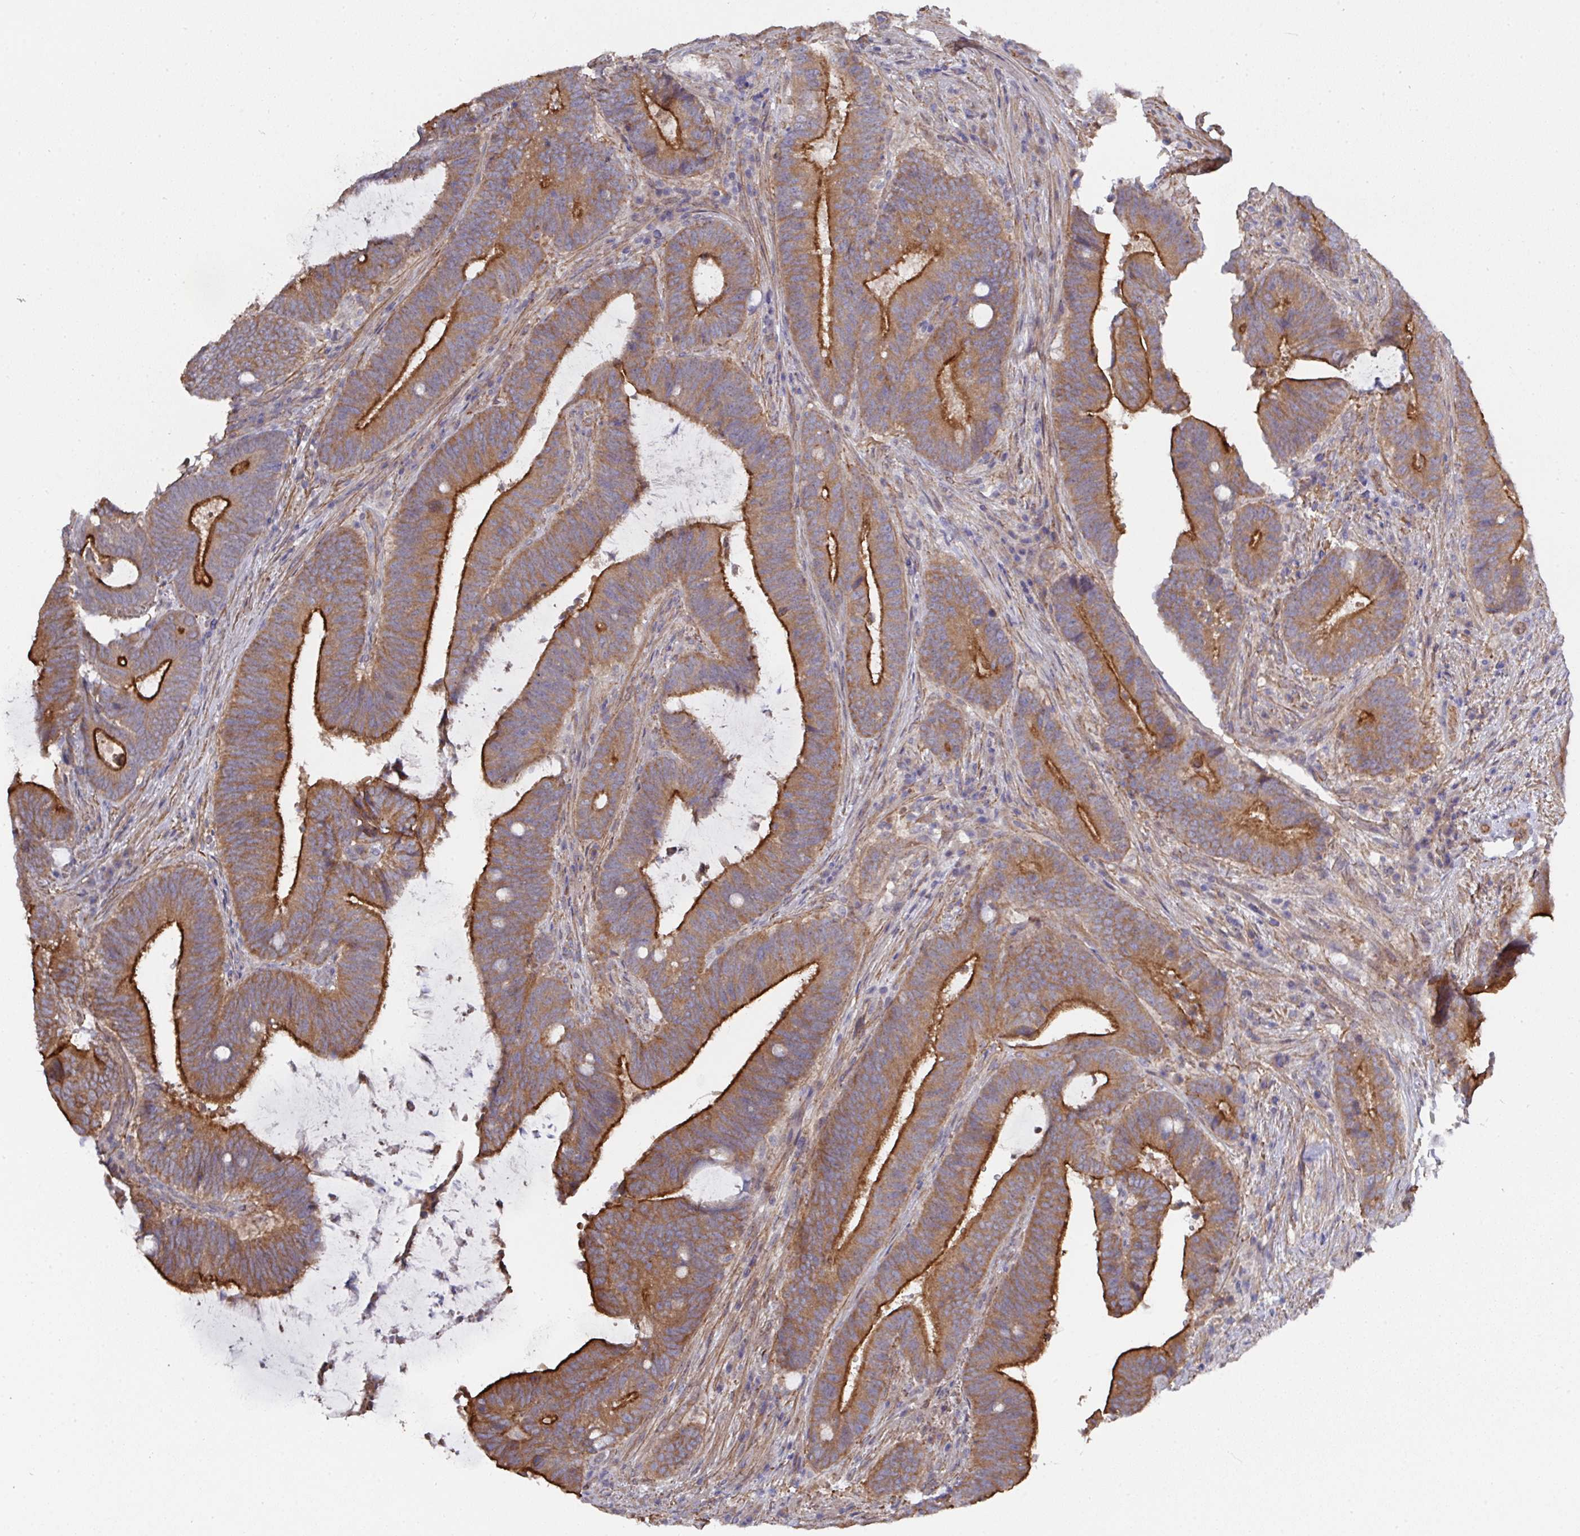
{"staining": {"intensity": "moderate", "quantity": ">75%", "location": "cytoplasmic/membranous"}, "tissue": "colorectal cancer", "cell_type": "Tumor cells", "image_type": "cancer", "snomed": [{"axis": "morphology", "description": "Adenocarcinoma, NOS"}, {"axis": "topography", "description": "Colon"}], "caption": "Adenocarcinoma (colorectal) was stained to show a protein in brown. There is medium levels of moderate cytoplasmic/membranous staining in about >75% of tumor cells.", "gene": "PRR5", "patient": {"sex": "female", "age": 43}}